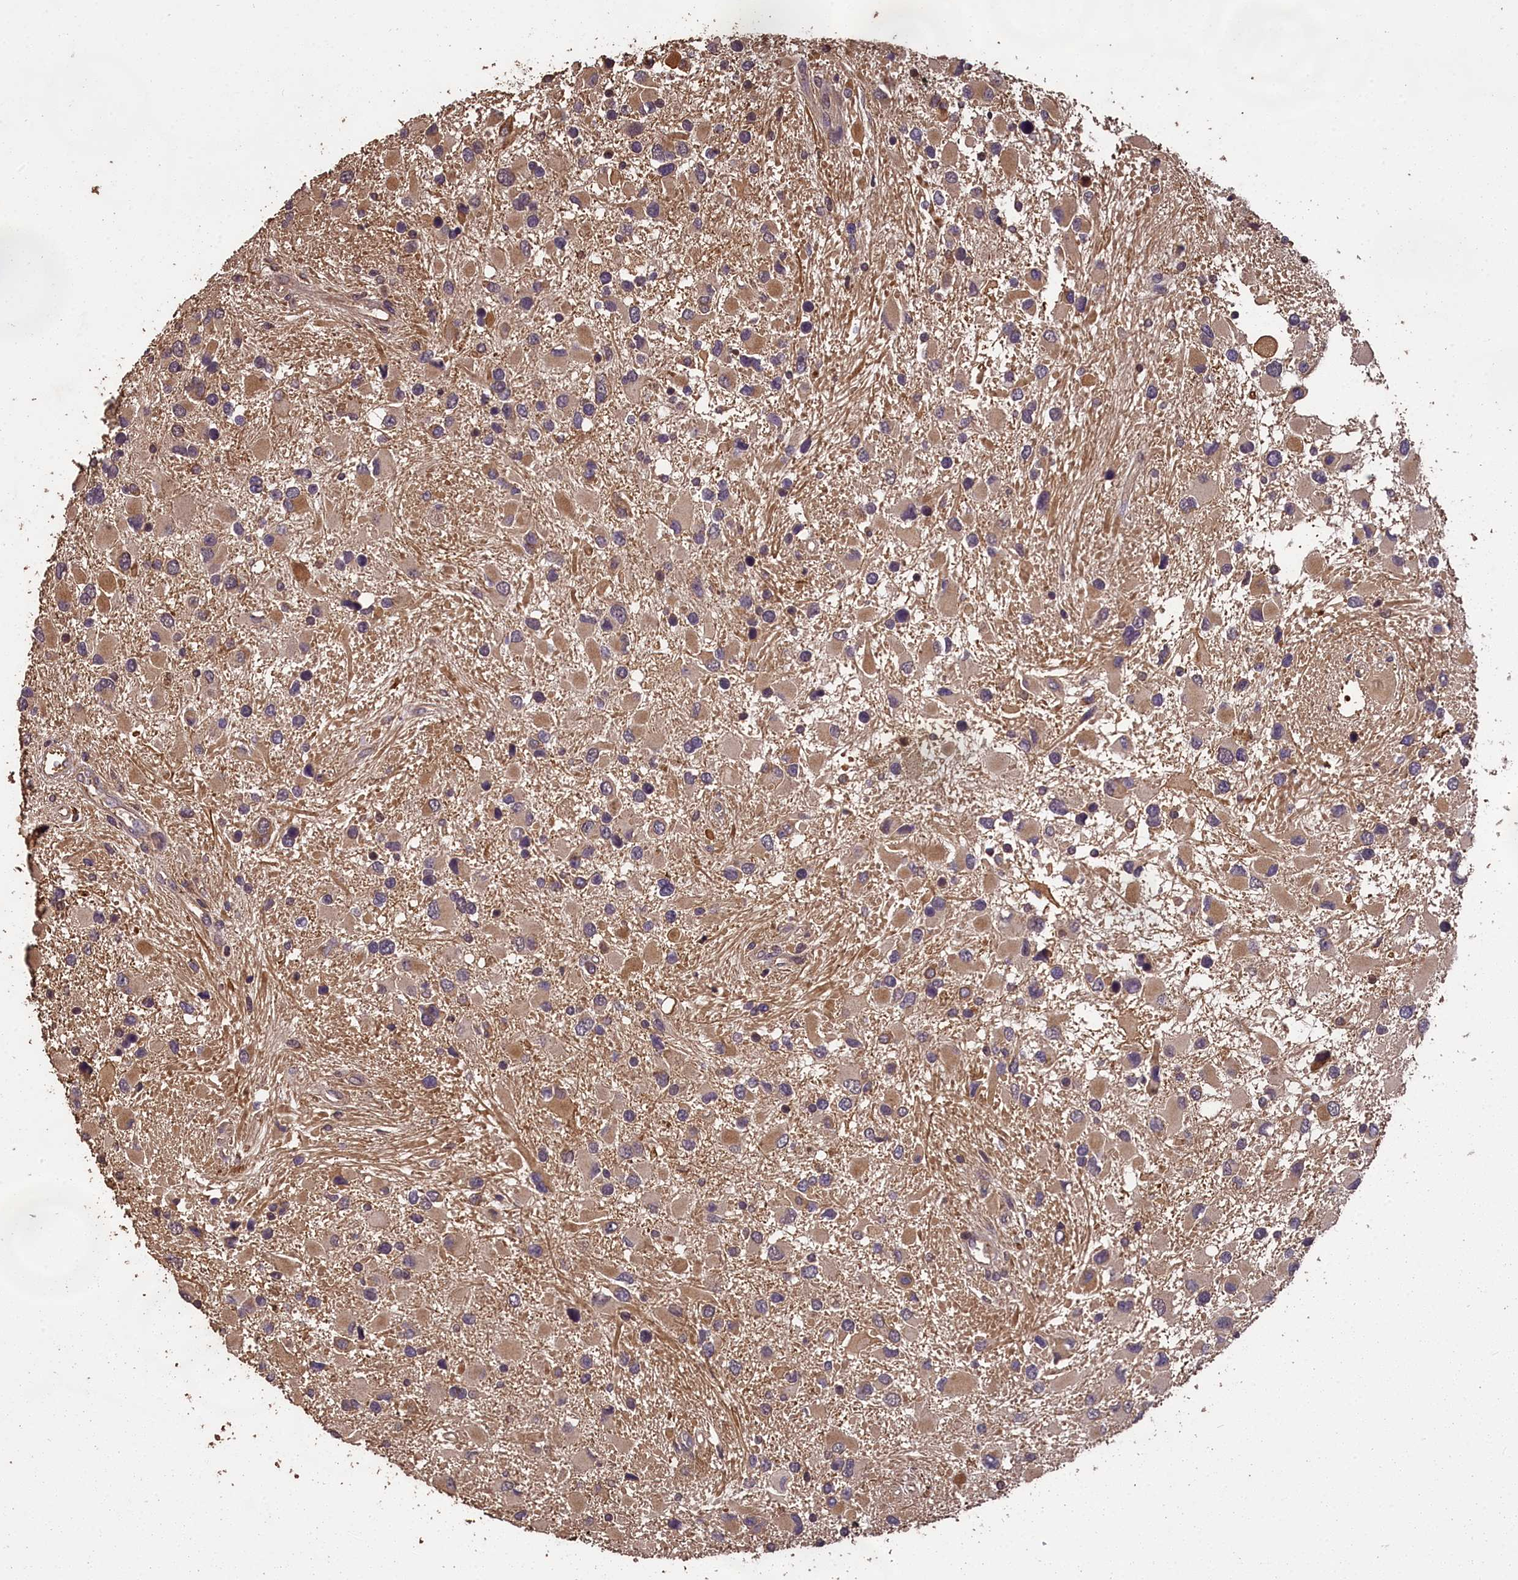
{"staining": {"intensity": "moderate", "quantity": "25%-75%", "location": "cytoplasmic/membranous"}, "tissue": "glioma", "cell_type": "Tumor cells", "image_type": "cancer", "snomed": [{"axis": "morphology", "description": "Glioma, malignant, High grade"}, {"axis": "topography", "description": "Brain"}], "caption": "DAB immunohistochemical staining of malignant glioma (high-grade) exhibits moderate cytoplasmic/membranous protein staining in approximately 25%-75% of tumor cells.", "gene": "CHD9", "patient": {"sex": "male", "age": 53}}